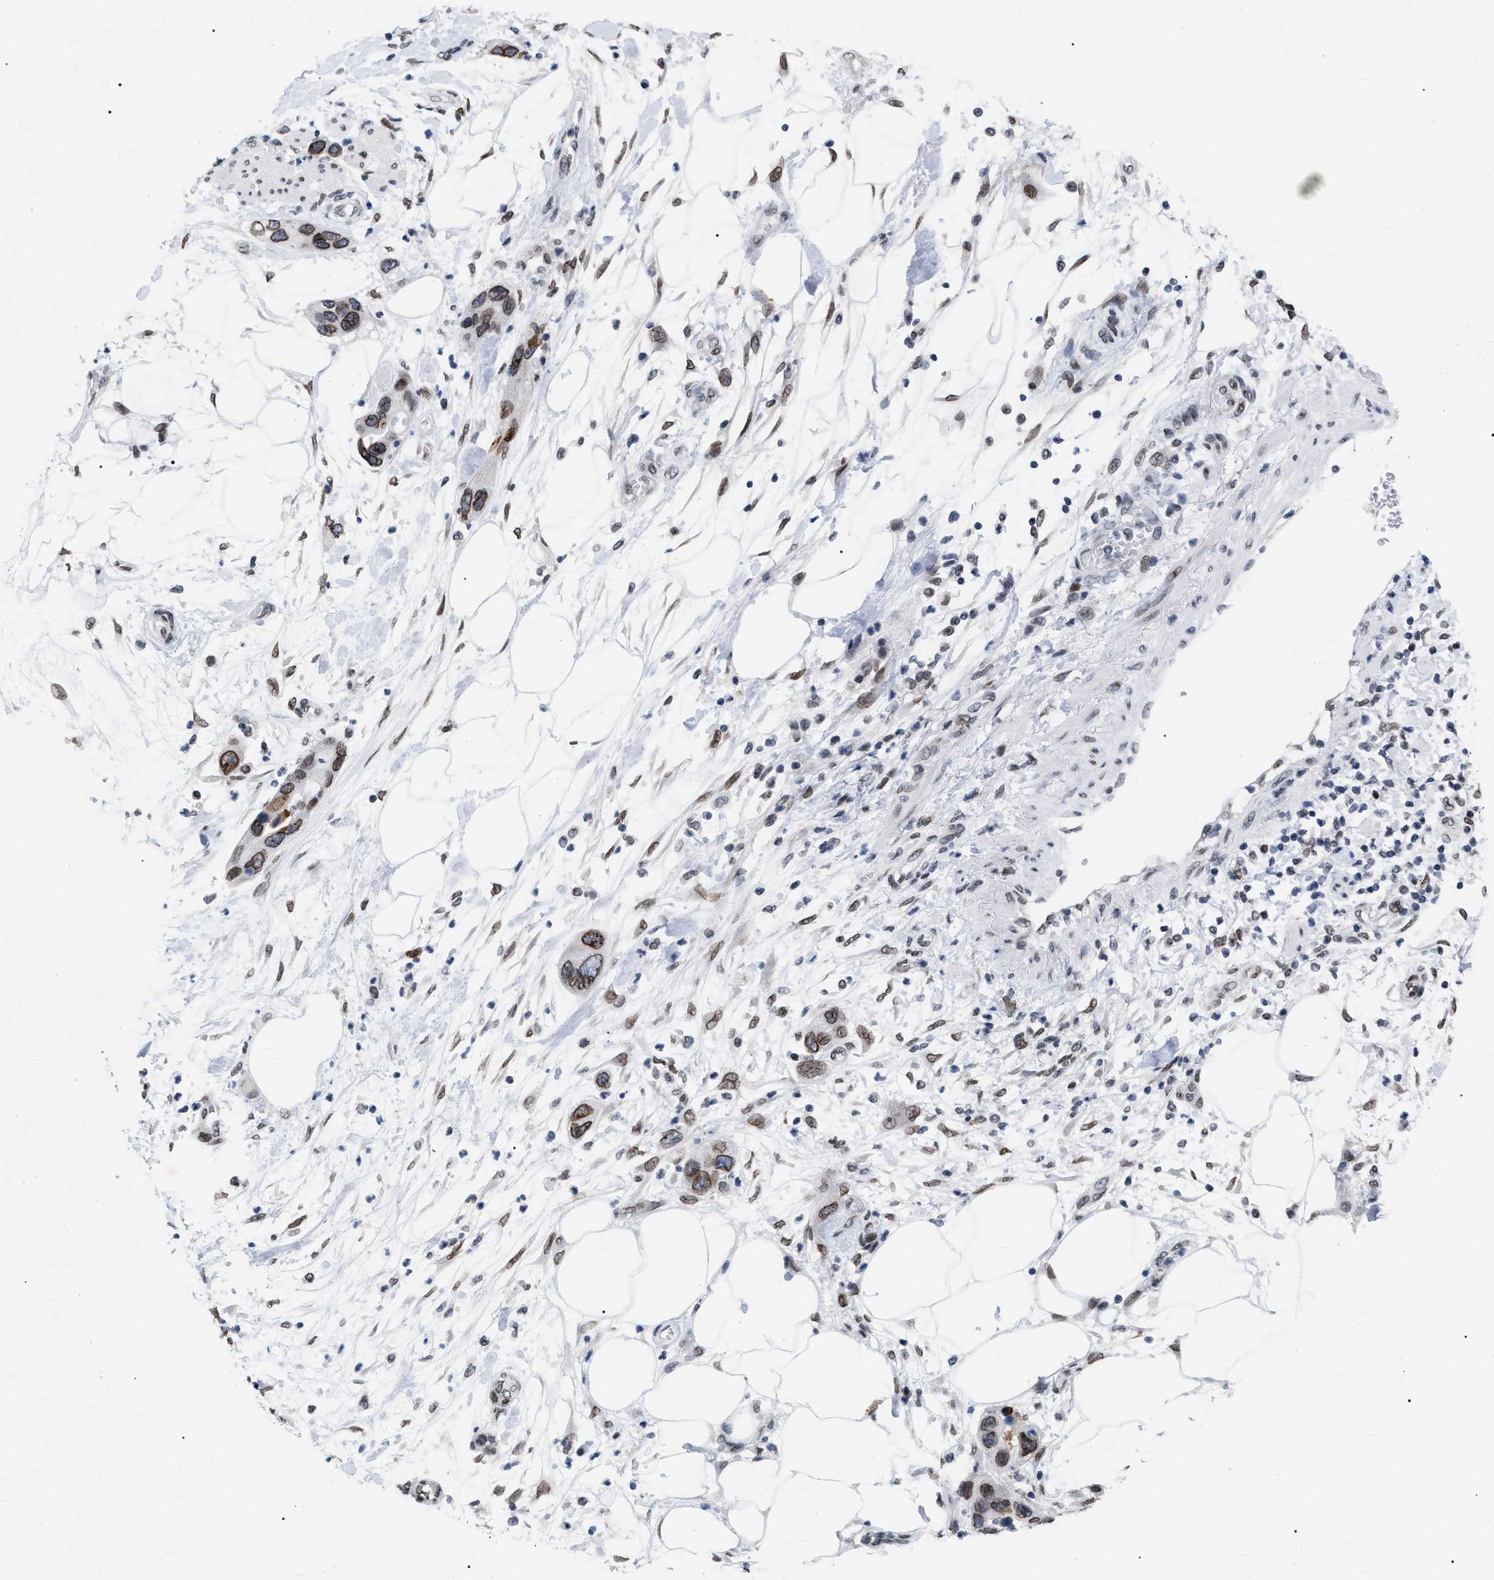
{"staining": {"intensity": "moderate", "quantity": "25%-75%", "location": "cytoplasmic/membranous,nuclear"}, "tissue": "pancreatic cancer", "cell_type": "Tumor cells", "image_type": "cancer", "snomed": [{"axis": "morphology", "description": "Normal tissue, NOS"}, {"axis": "morphology", "description": "Adenocarcinoma, NOS"}, {"axis": "topography", "description": "Pancreas"}], "caption": "The histopathology image displays immunohistochemical staining of pancreatic cancer. There is moderate cytoplasmic/membranous and nuclear staining is present in approximately 25%-75% of tumor cells. Nuclei are stained in blue.", "gene": "TPR", "patient": {"sex": "female", "age": 71}}